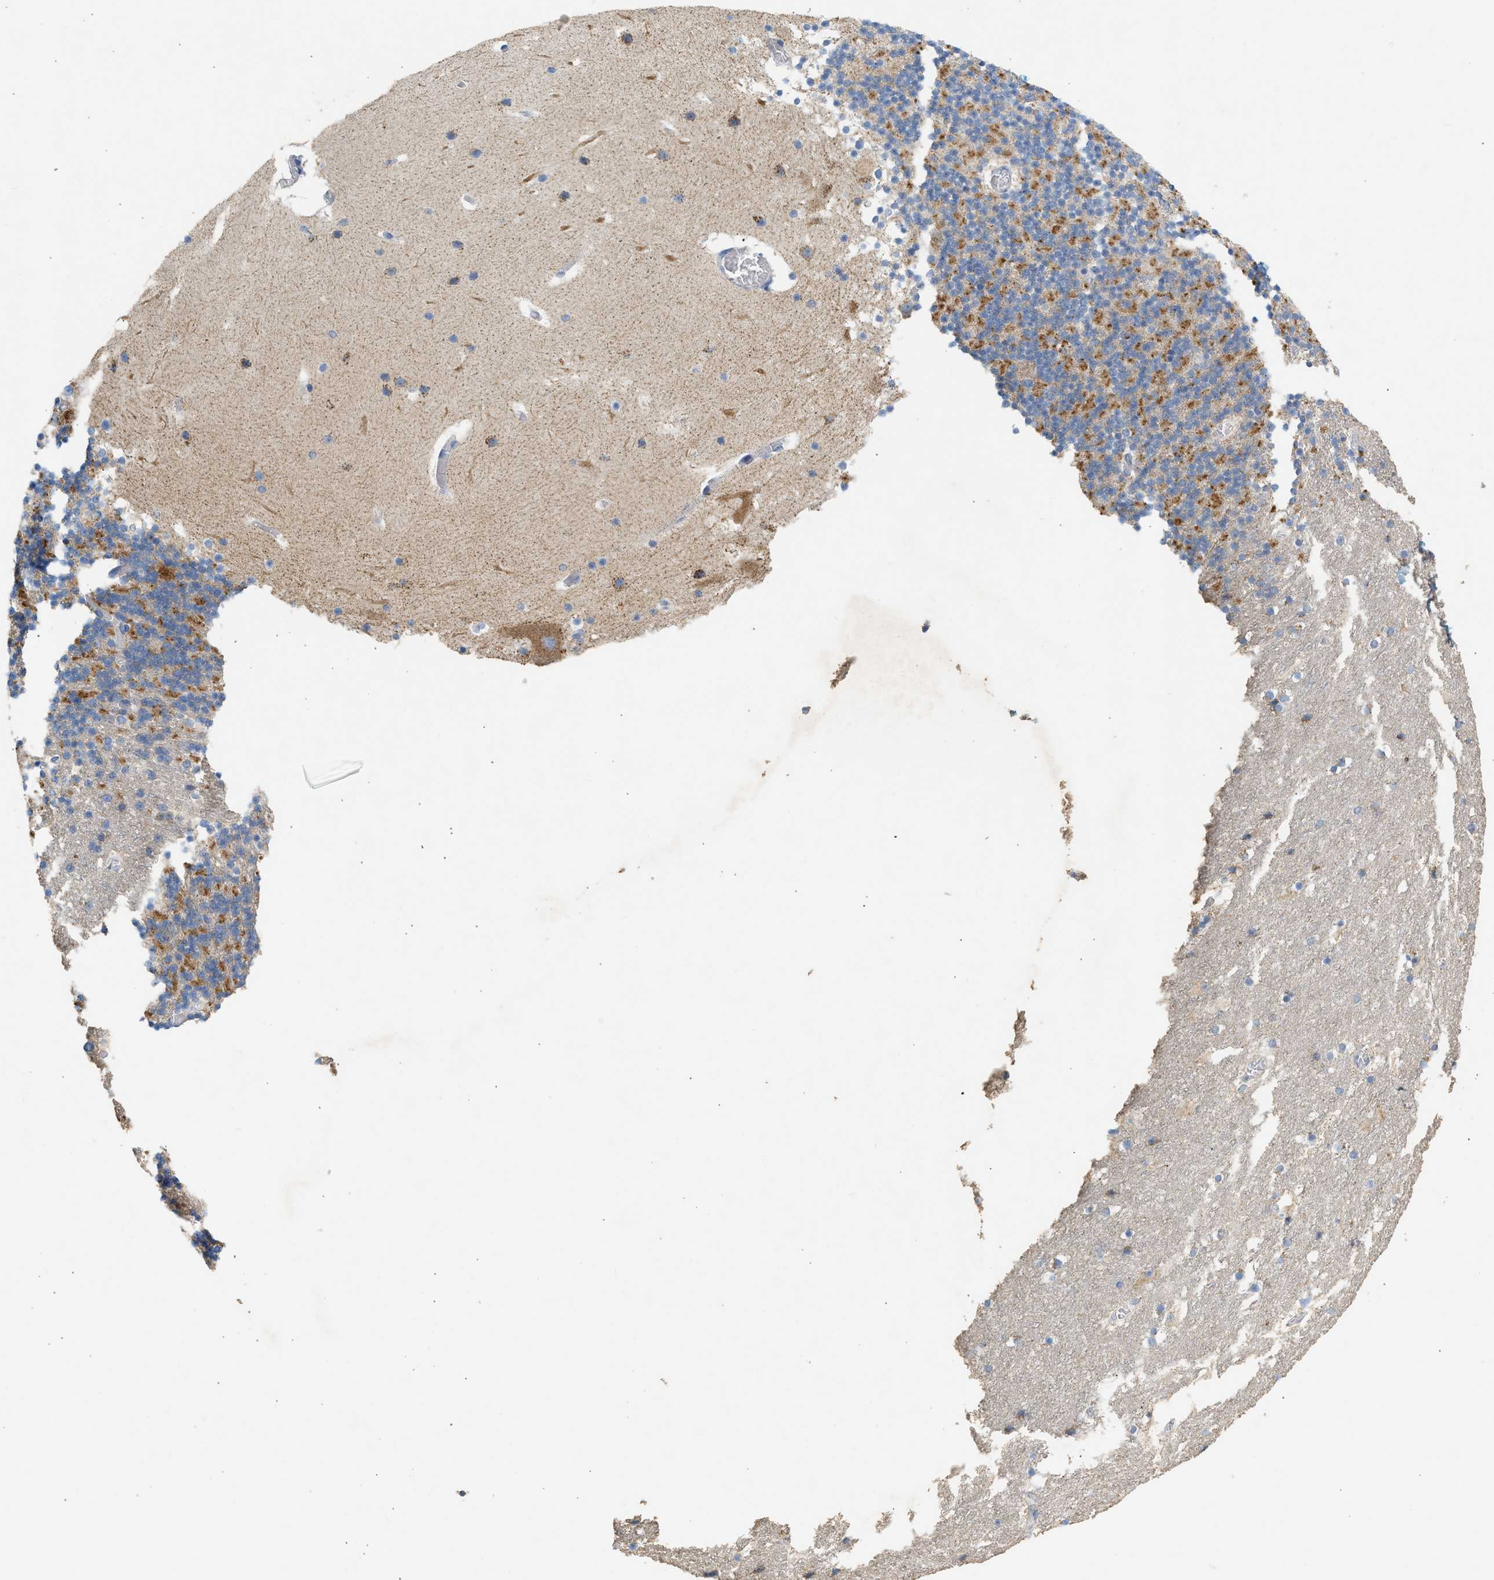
{"staining": {"intensity": "moderate", "quantity": ">75%", "location": "cytoplasmic/membranous"}, "tissue": "cerebellum", "cell_type": "Cells in granular layer", "image_type": "normal", "snomed": [{"axis": "morphology", "description": "Normal tissue, NOS"}, {"axis": "topography", "description": "Cerebellum"}], "caption": "A micrograph of cerebellum stained for a protein reveals moderate cytoplasmic/membranous brown staining in cells in granular layer.", "gene": "NDUFS8", "patient": {"sex": "male", "age": 45}}